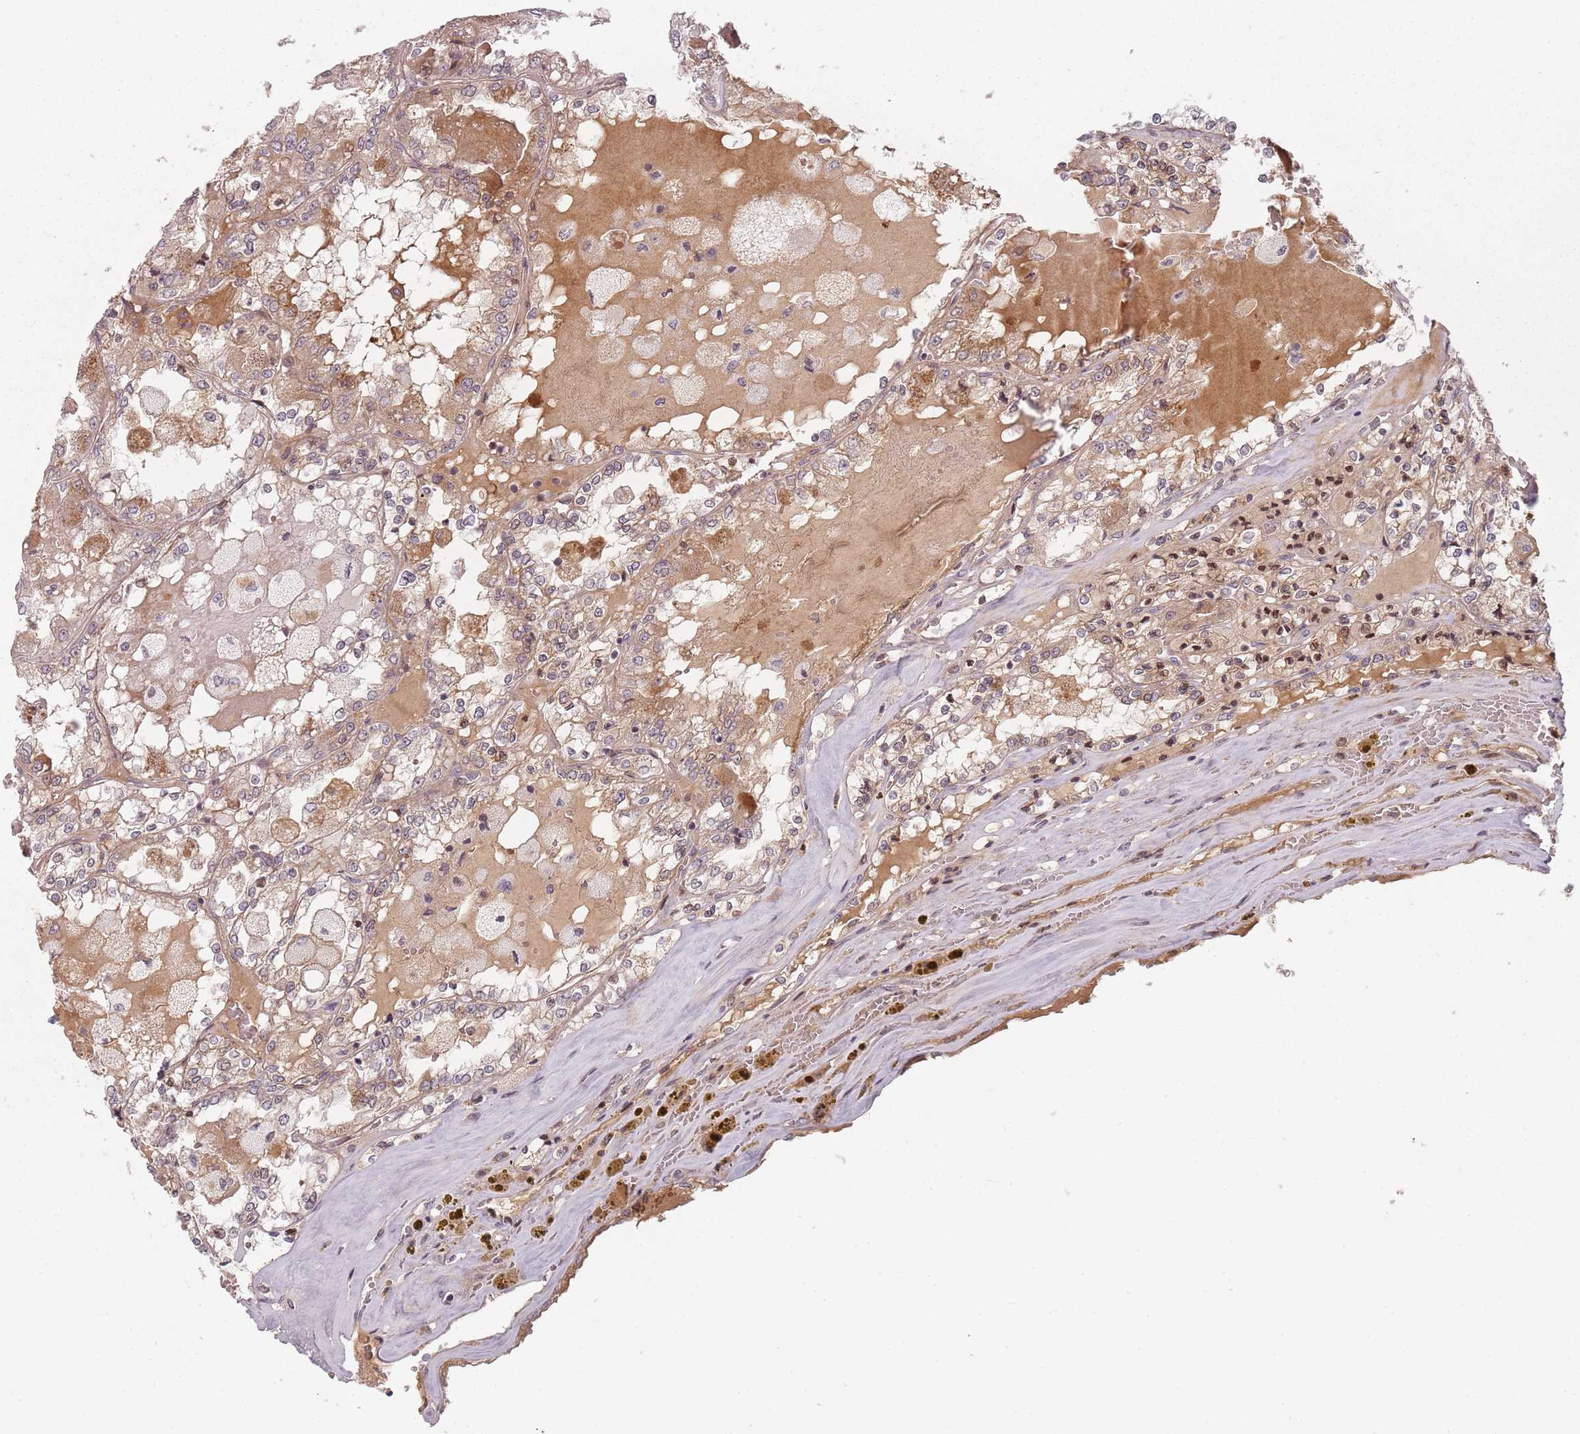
{"staining": {"intensity": "moderate", "quantity": "<25%", "location": "cytoplasmic/membranous"}, "tissue": "renal cancer", "cell_type": "Tumor cells", "image_type": "cancer", "snomed": [{"axis": "morphology", "description": "Adenocarcinoma, NOS"}, {"axis": "topography", "description": "Kidney"}], "caption": "Renal adenocarcinoma stained for a protein reveals moderate cytoplasmic/membranous positivity in tumor cells. Using DAB (brown) and hematoxylin (blue) stains, captured at high magnification using brightfield microscopy.", "gene": "RPS6KA2", "patient": {"sex": "female", "age": 56}}